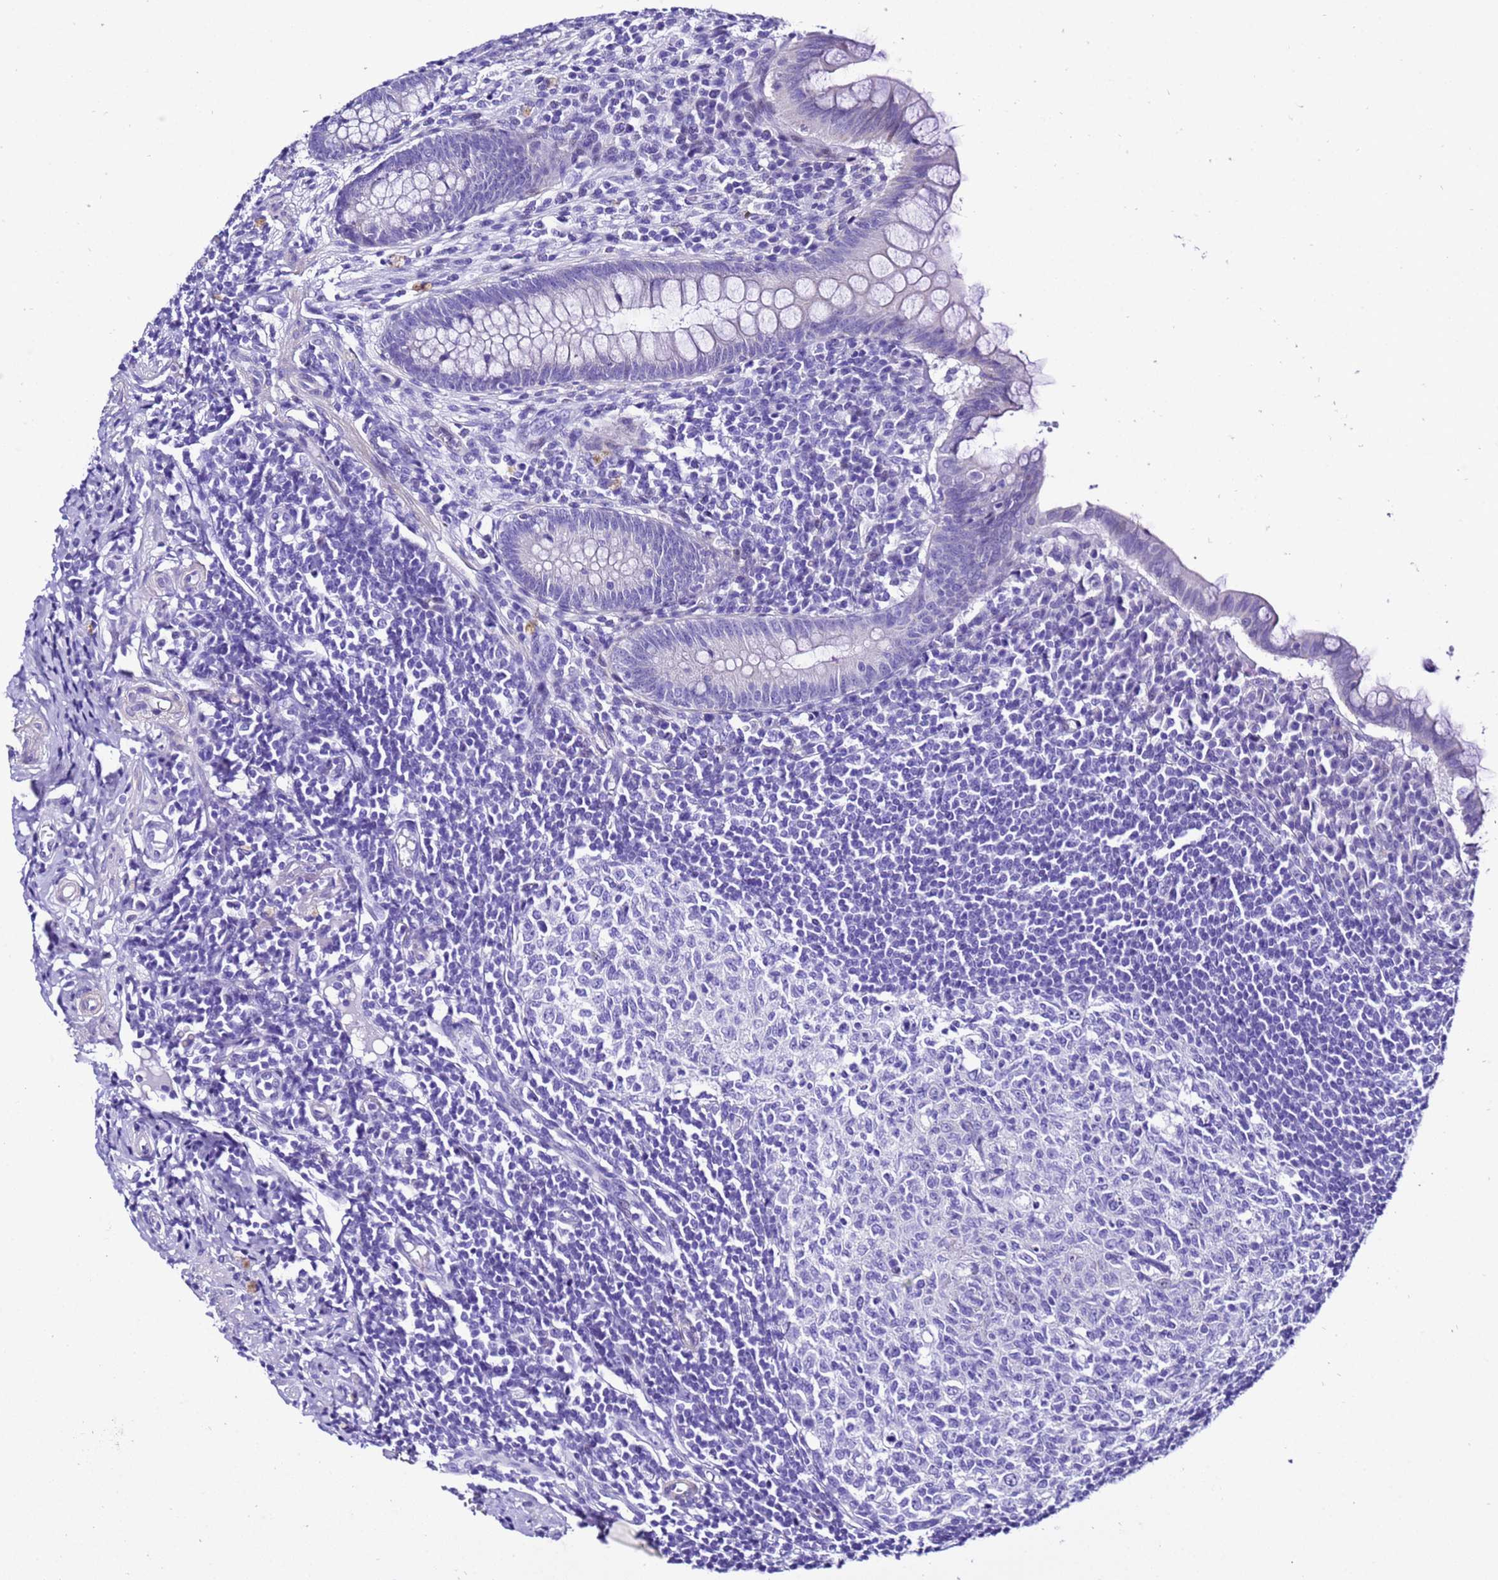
{"staining": {"intensity": "negative", "quantity": "none", "location": "none"}, "tissue": "appendix", "cell_type": "Glandular cells", "image_type": "normal", "snomed": [{"axis": "morphology", "description": "Normal tissue, NOS"}, {"axis": "topography", "description": "Appendix"}], "caption": "Immunohistochemistry (IHC) of unremarkable human appendix demonstrates no expression in glandular cells. Brightfield microscopy of immunohistochemistry (IHC) stained with DAB (brown) and hematoxylin (blue), captured at high magnification.", "gene": "ZNF417", "patient": {"sex": "female", "age": 33}}